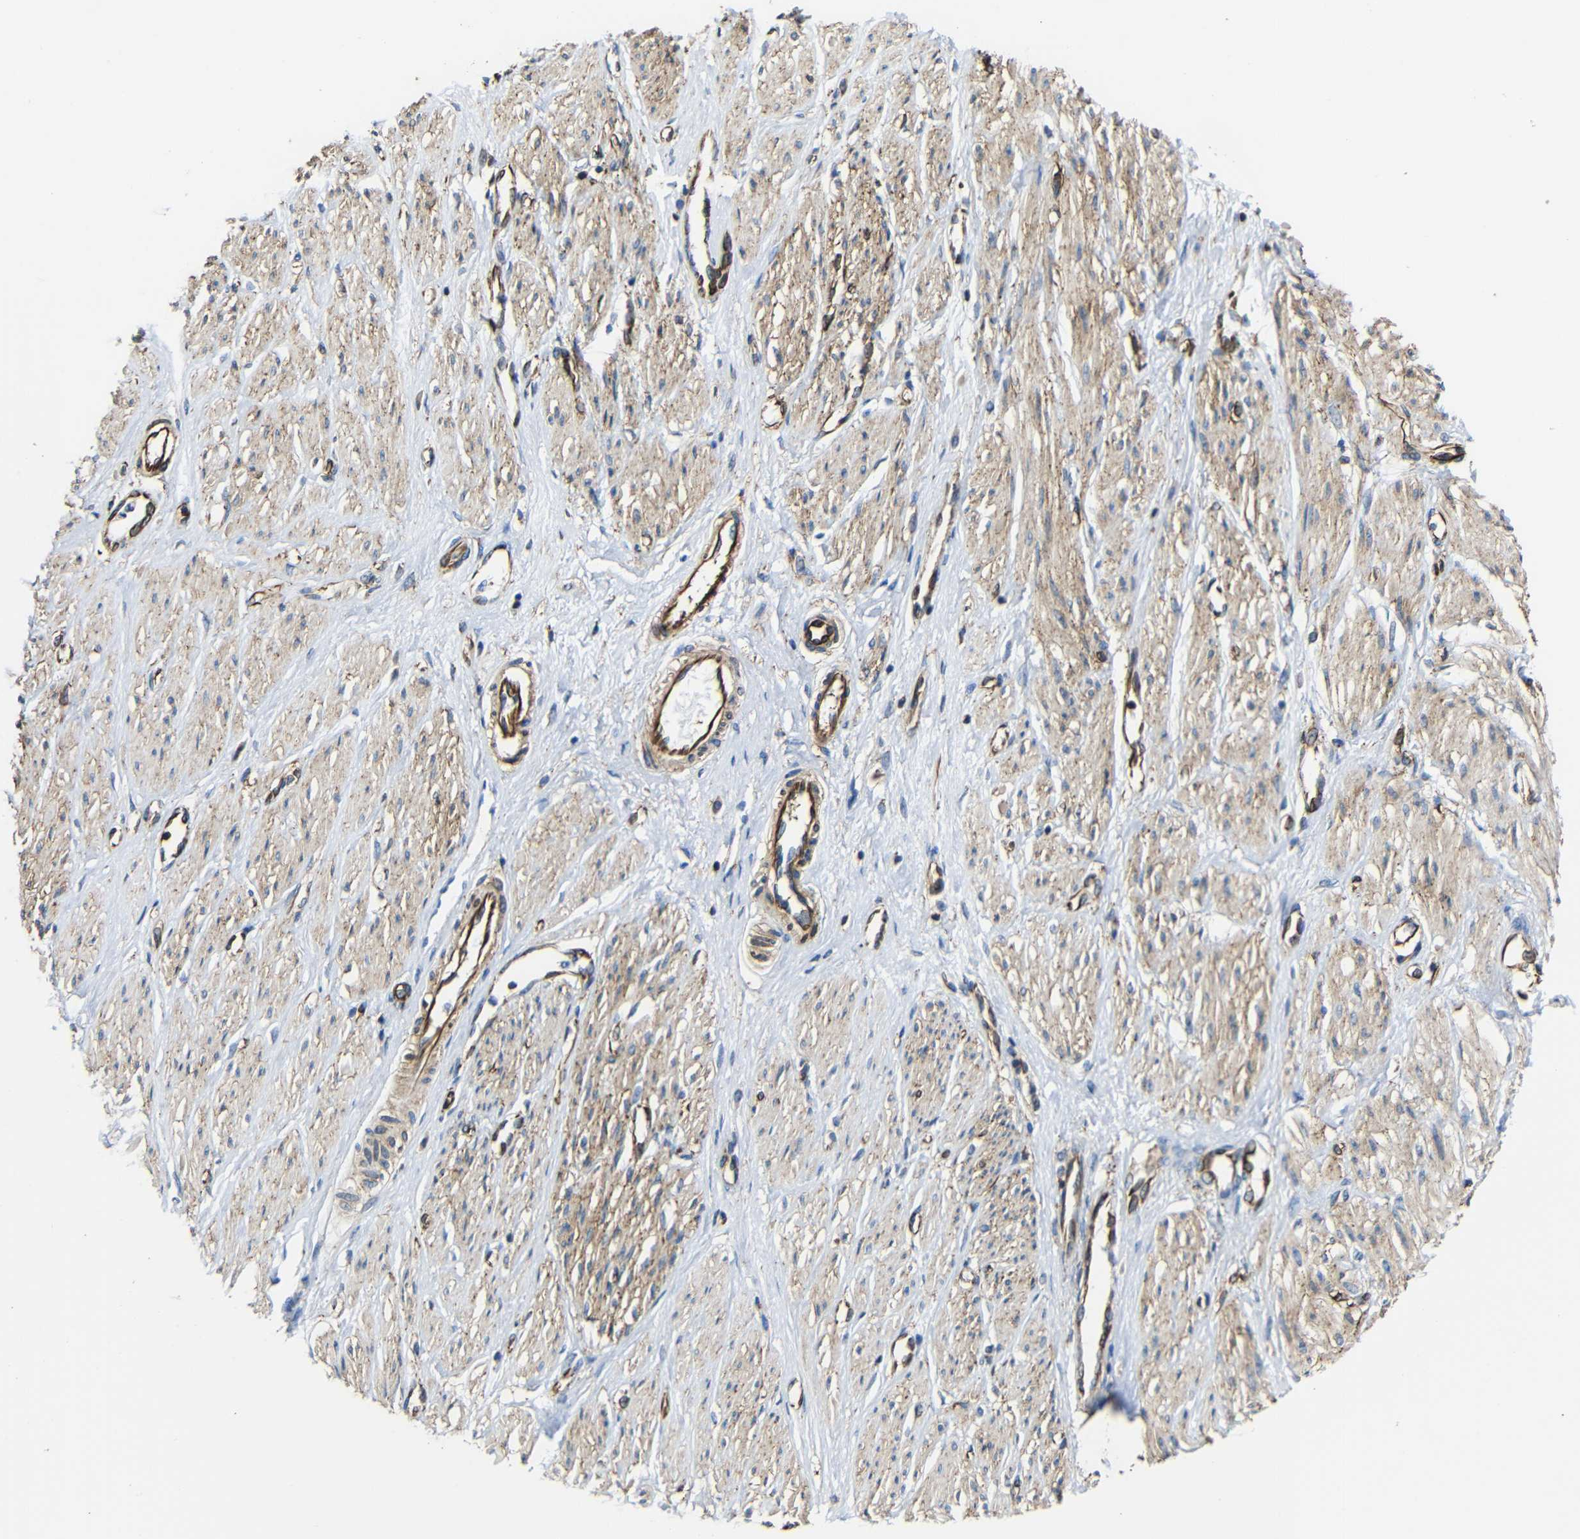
{"staining": {"intensity": "weak", "quantity": ">75%", "location": "cytoplasmic/membranous"}, "tissue": "smooth muscle", "cell_type": "Smooth muscle cells", "image_type": "normal", "snomed": [{"axis": "morphology", "description": "Normal tissue, NOS"}, {"axis": "topography", "description": "Smooth muscle"}, {"axis": "topography", "description": "Uterus"}], "caption": "A low amount of weak cytoplasmic/membranous staining is present in approximately >75% of smooth muscle cells in normal smooth muscle. The protein of interest is stained brown, and the nuclei are stained in blue (DAB IHC with brightfield microscopy, high magnification).", "gene": "IGSF10", "patient": {"sex": "female", "age": 39}}